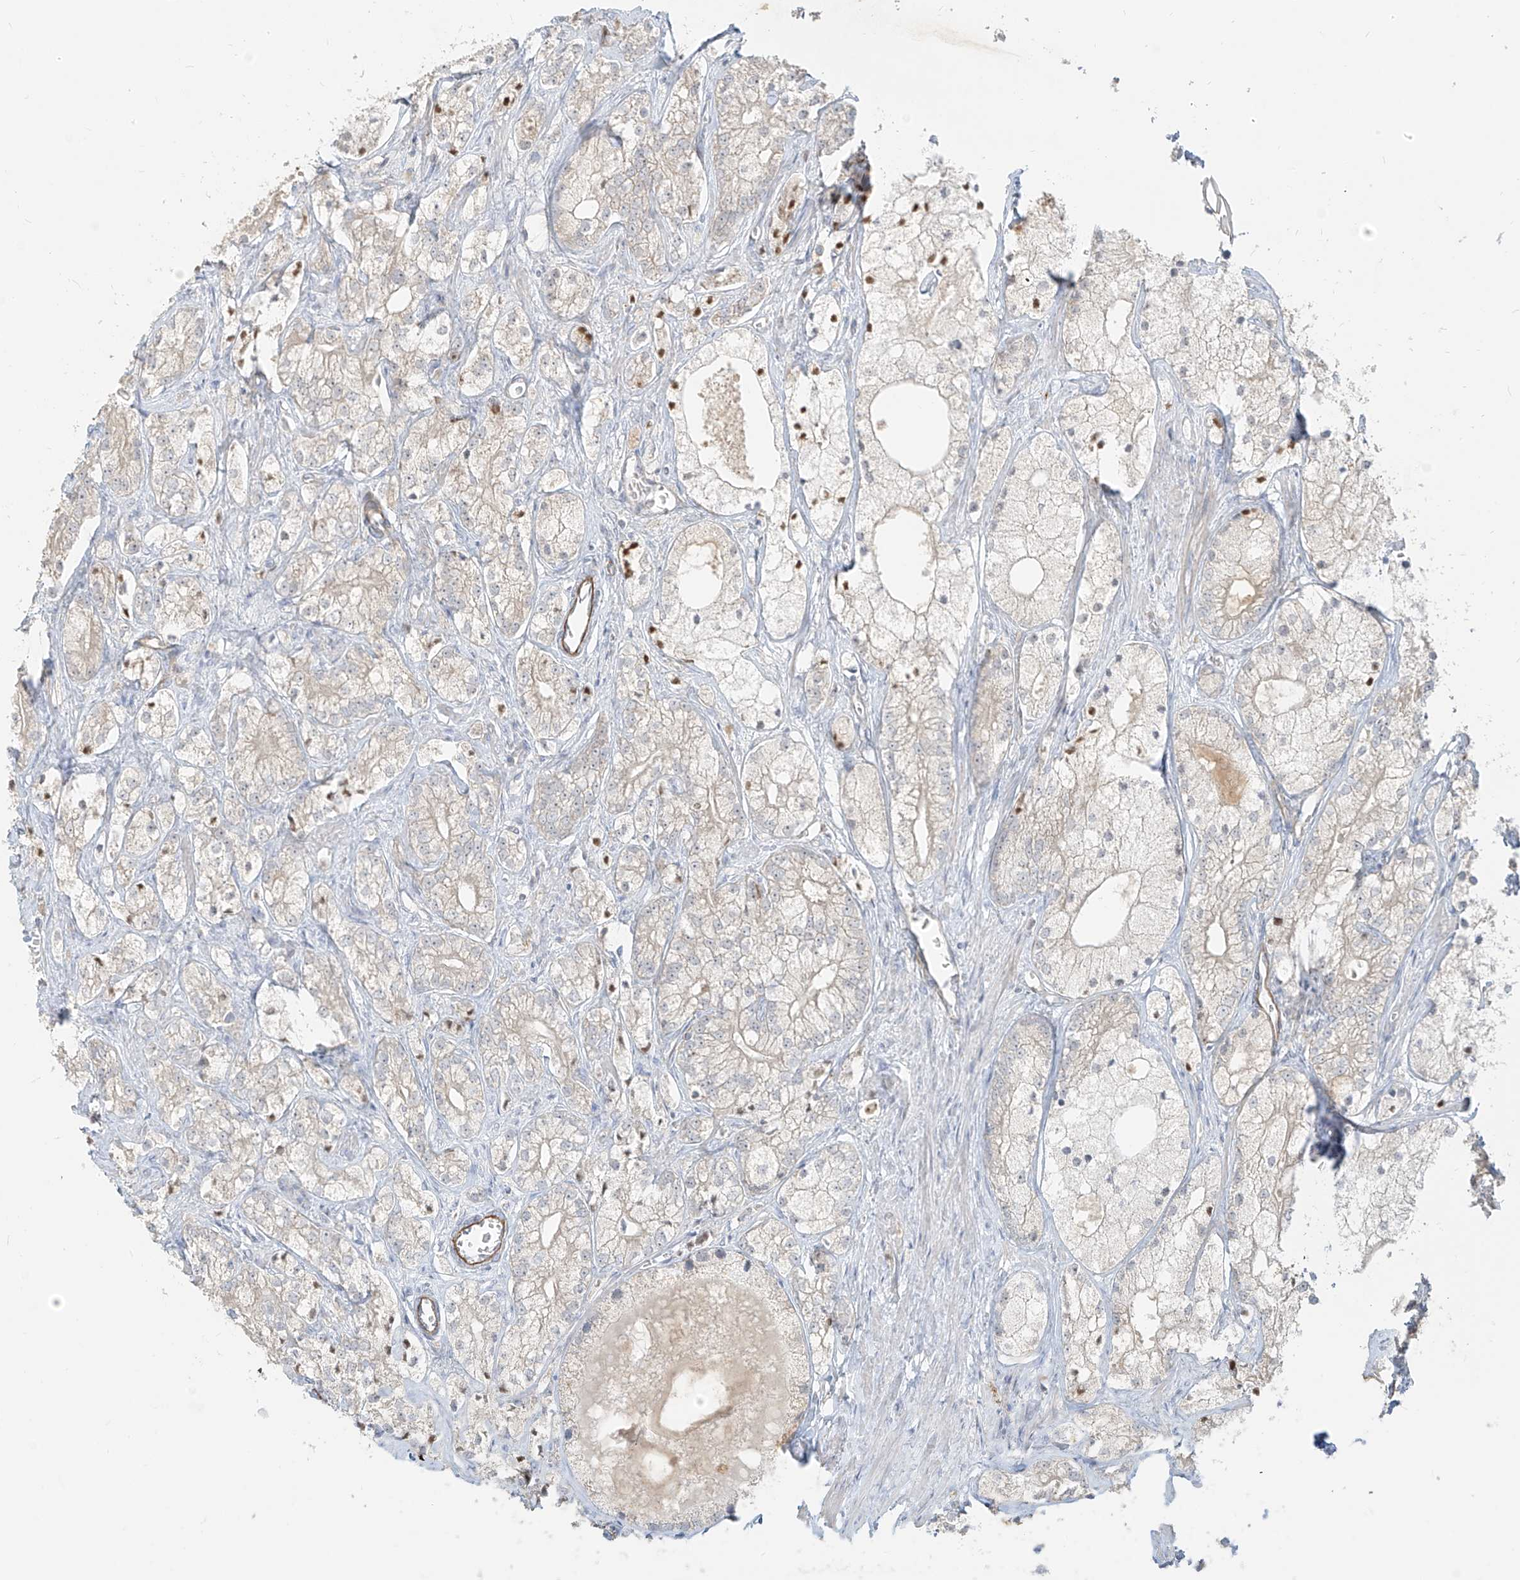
{"staining": {"intensity": "negative", "quantity": "none", "location": "none"}, "tissue": "prostate cancer", "cell_type": "Tumor cells", "image_type": "cancer", "snomed": [{"axis": "morphology", "description": "Adenocarcinoma, Low grade"}, {"axis": "topography", "description": "Prostate"}], "caption": "Immunohistochemistry (IHC) histopathology image of human prostate cancer stained for a protein (brown), which displays no expression in tumor cells.", "gene": "C2orf42", "patient": {"sex": "male", "age": 69}}